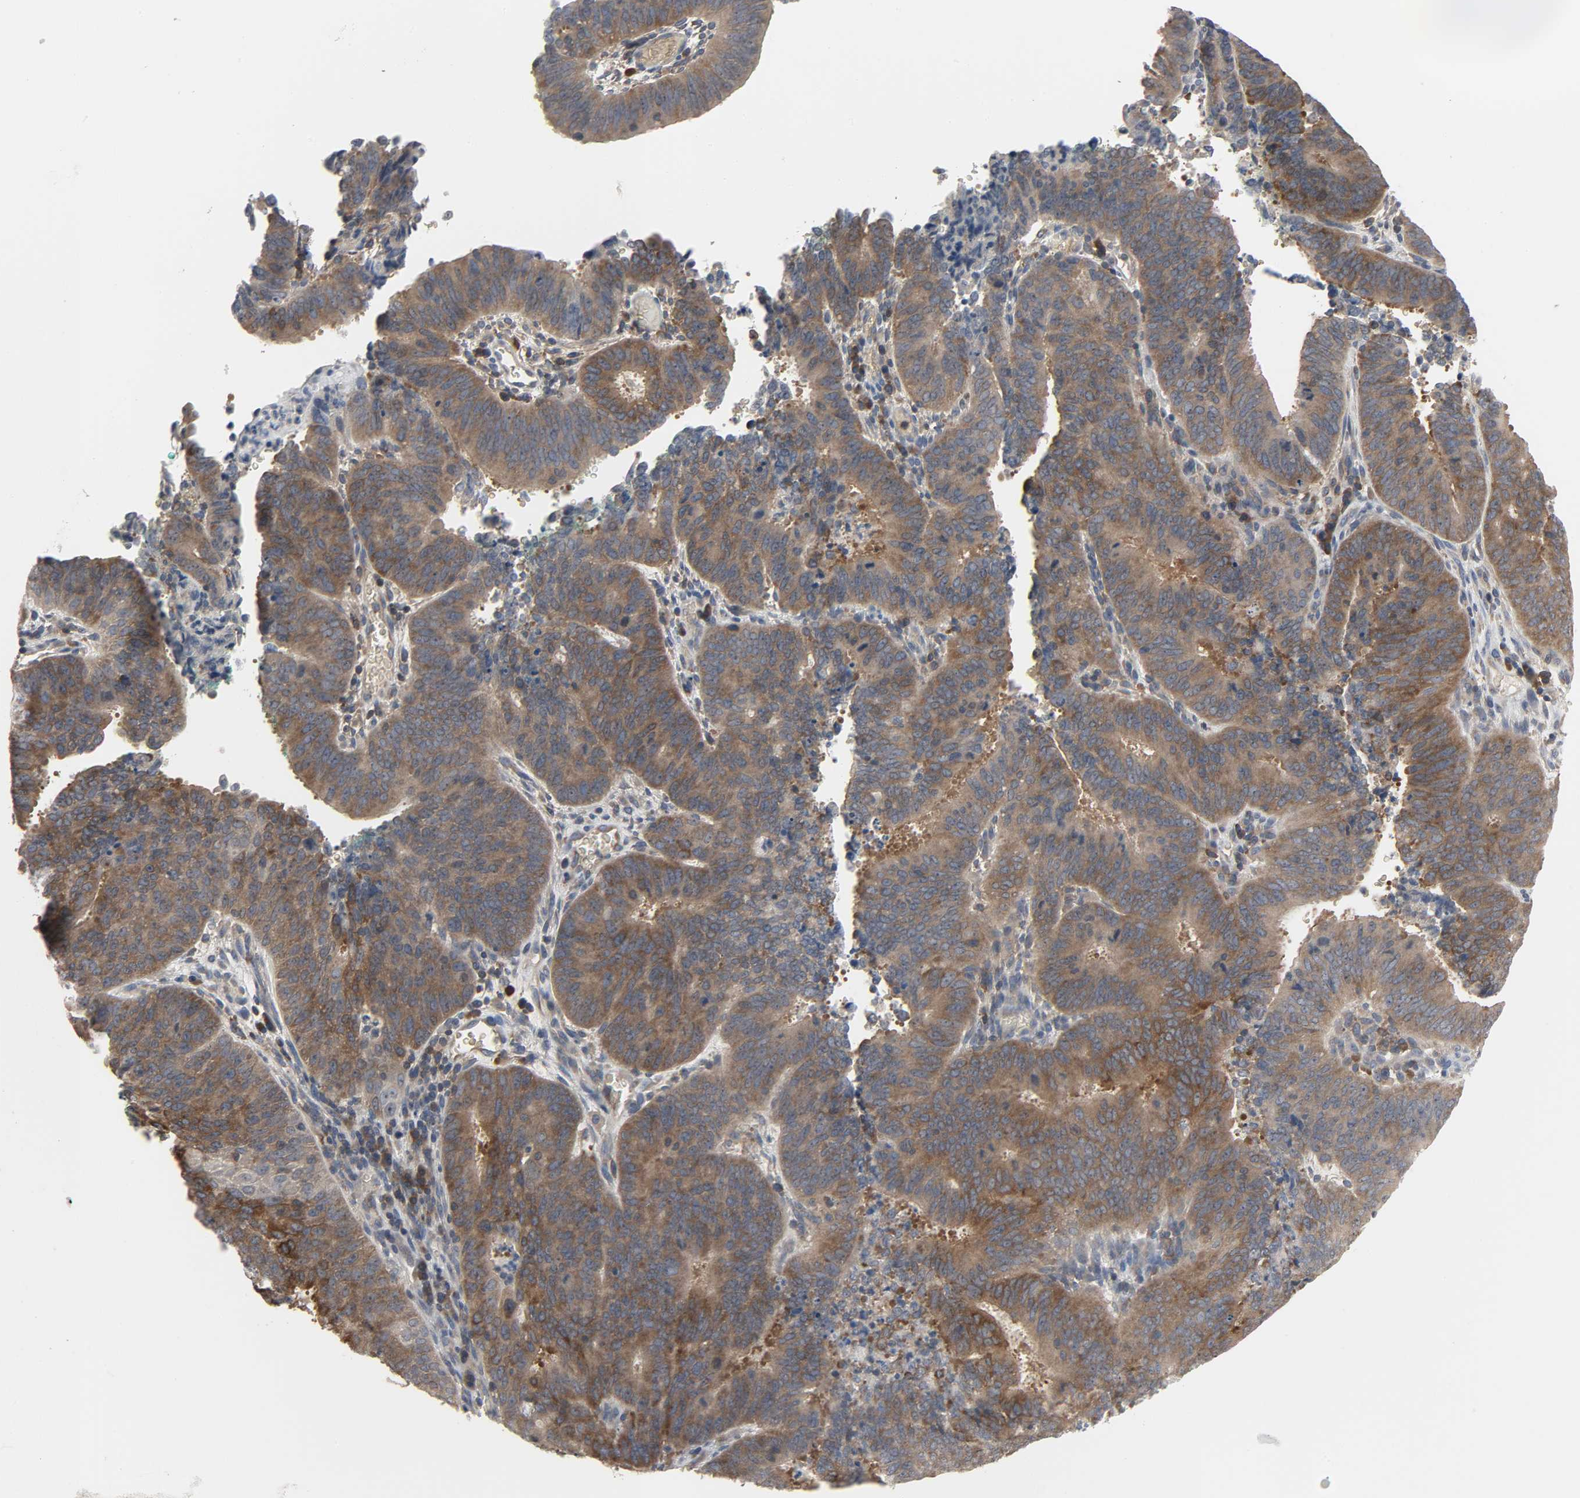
{"staining": {"intensity": "strong", "quantity": ">75%", "location": "cytoplasmic/membranous"}, "tissue": "cervical cancer", "cell_type": "Tumor cells", "image_type": "cancer", "snomed": [{"axis": "morphology", "description": "Adenocarcinoma, NOS"}, {"axis": "topography", "description": "Cervix"}], "caption": "Cervical cancer (adenocarcinoma) tissue shows strong cytoplasmic/membranous expression in approximately >75% of tumor cells, visualized by immunohistochemistry.", "gene": "PLEKHA2", "patient": {"sex": "female", "age": 44}}